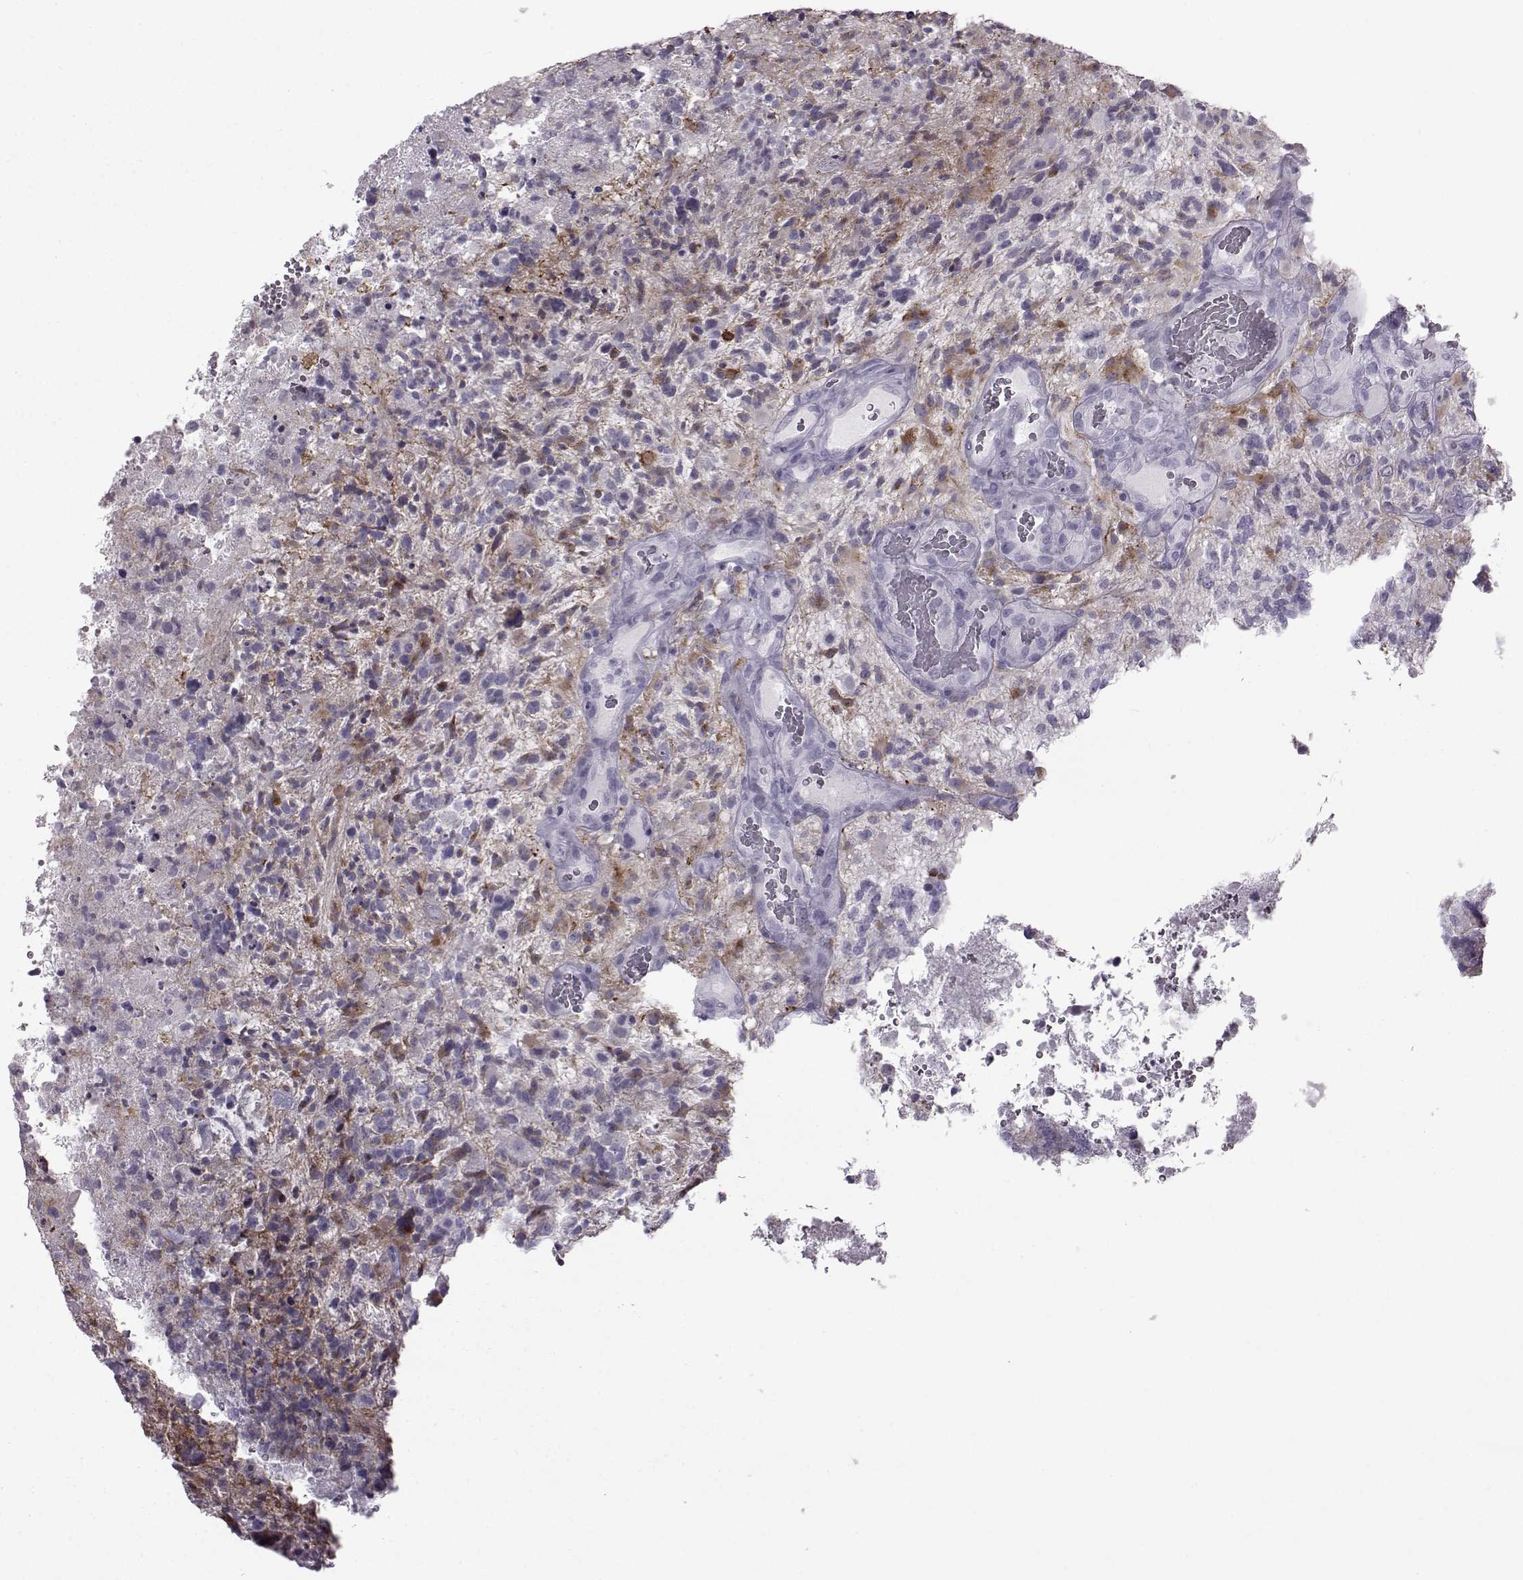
{"staining": {"intensity": "negative", "quantity": "none", "location": "none"}, "tissue": "glioma", "cell_type": "Tumor cells", "image_type": "cancer", "snomed": [{"axis": "morphology", "description": "Glioma, malignant, High grade"}, {"axis": "topography", "description": "Brain"}], "caption": "The micrograph shows no significant staining in tumor cells of malignant glioma (high-grade).", "gene": "SLC28A2", "patient": {"sex": "female", "age": 71}}